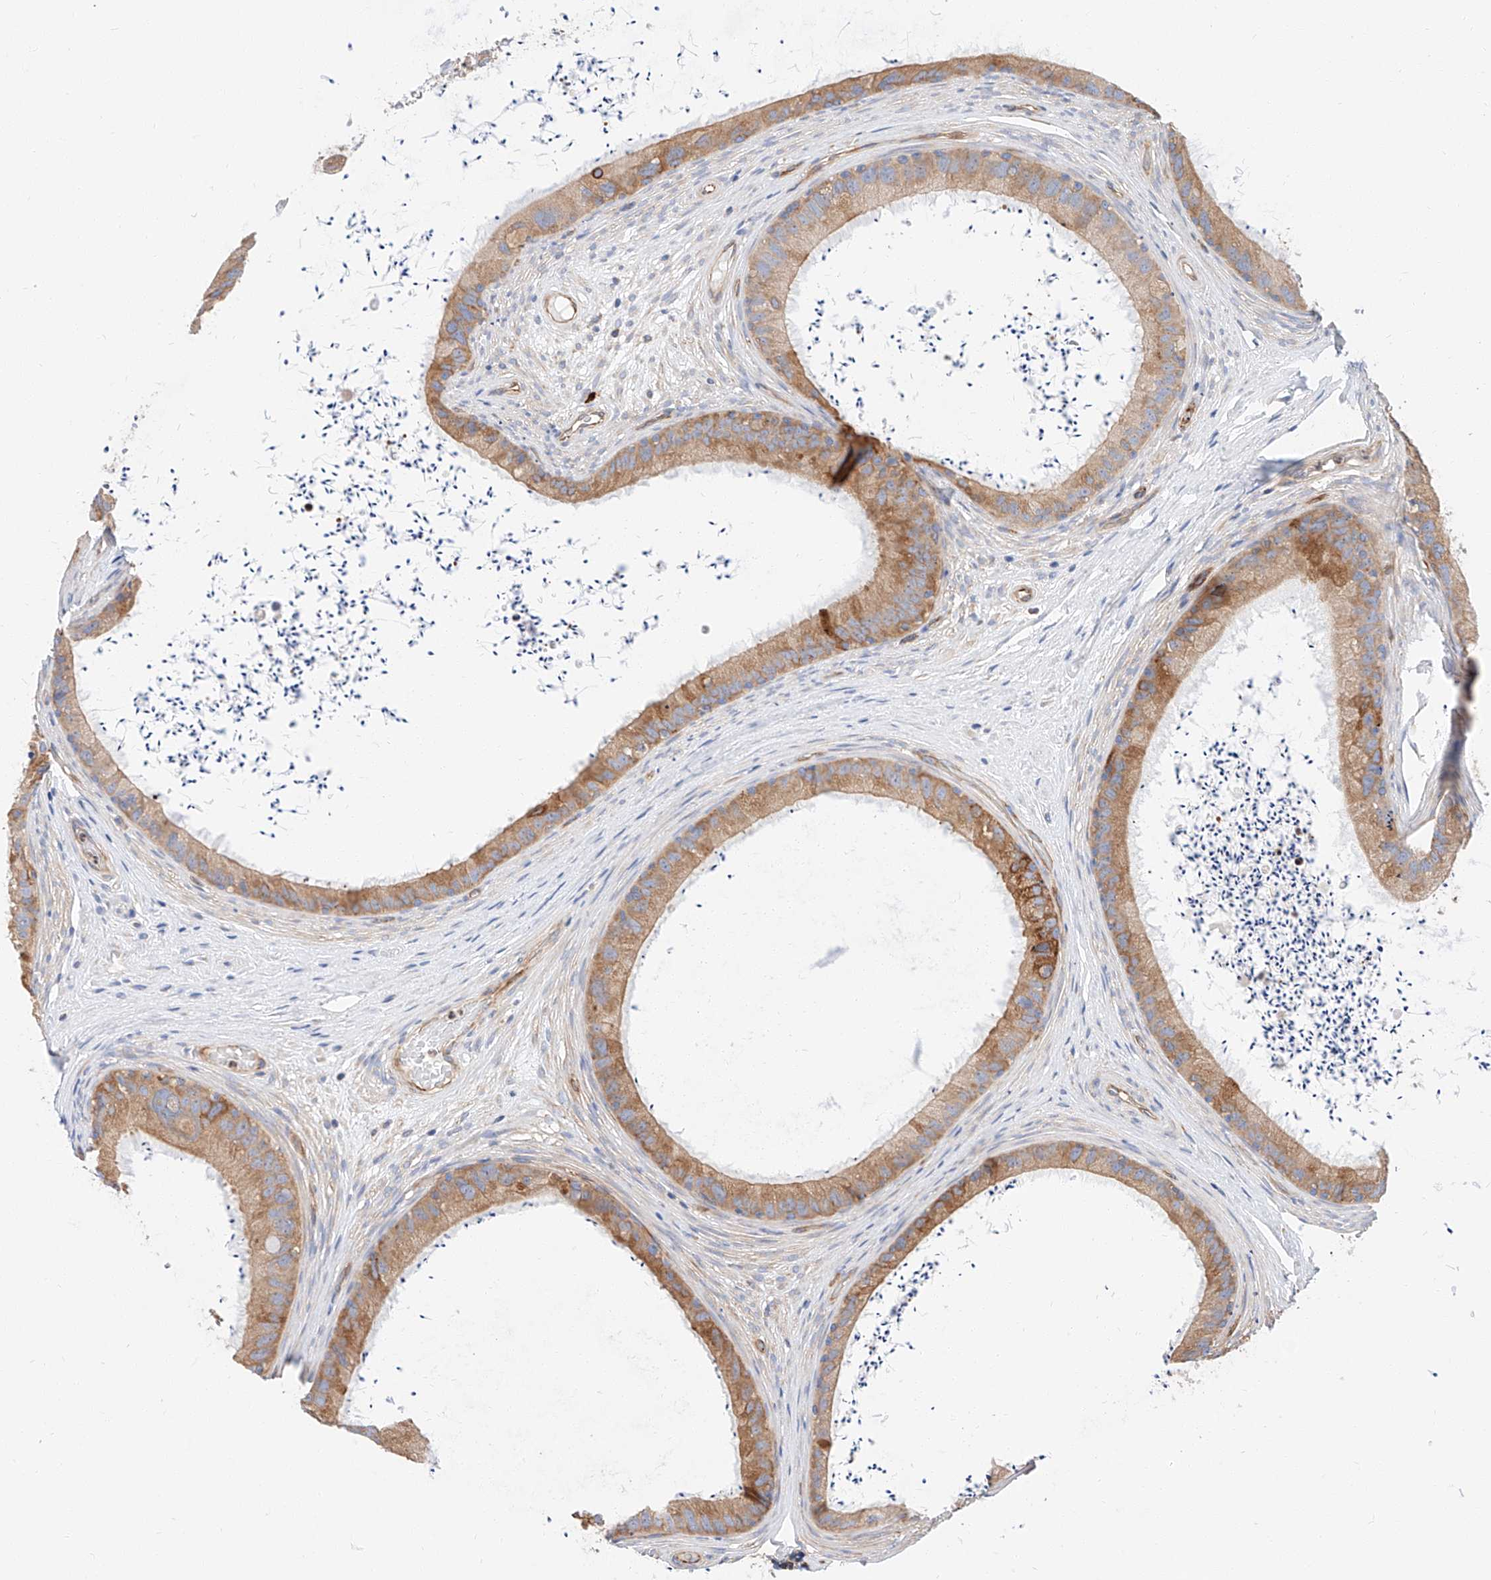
{"staining": {"intensity": "moderate", "quantity": ">75%", "location": "cytoplasmic/membranous"}, "tissue": "epididymis", "cell_type": "Glandular cells", "image_type": "normal", "snomed": [{"axis": "morphology", "description": "Normal tissue, NOS"}, {"axis": "topography", "description": "Epididymis, spermatic cord, NOS"}], "caption": "Immunohistochemical staining of benign epididymis demonstrates moderate cytoplasmic/membranous protein staining in approximately >75% of glandular cells.", "gene": "GLMN", "patient": {"sex": "male", "age": 50}}